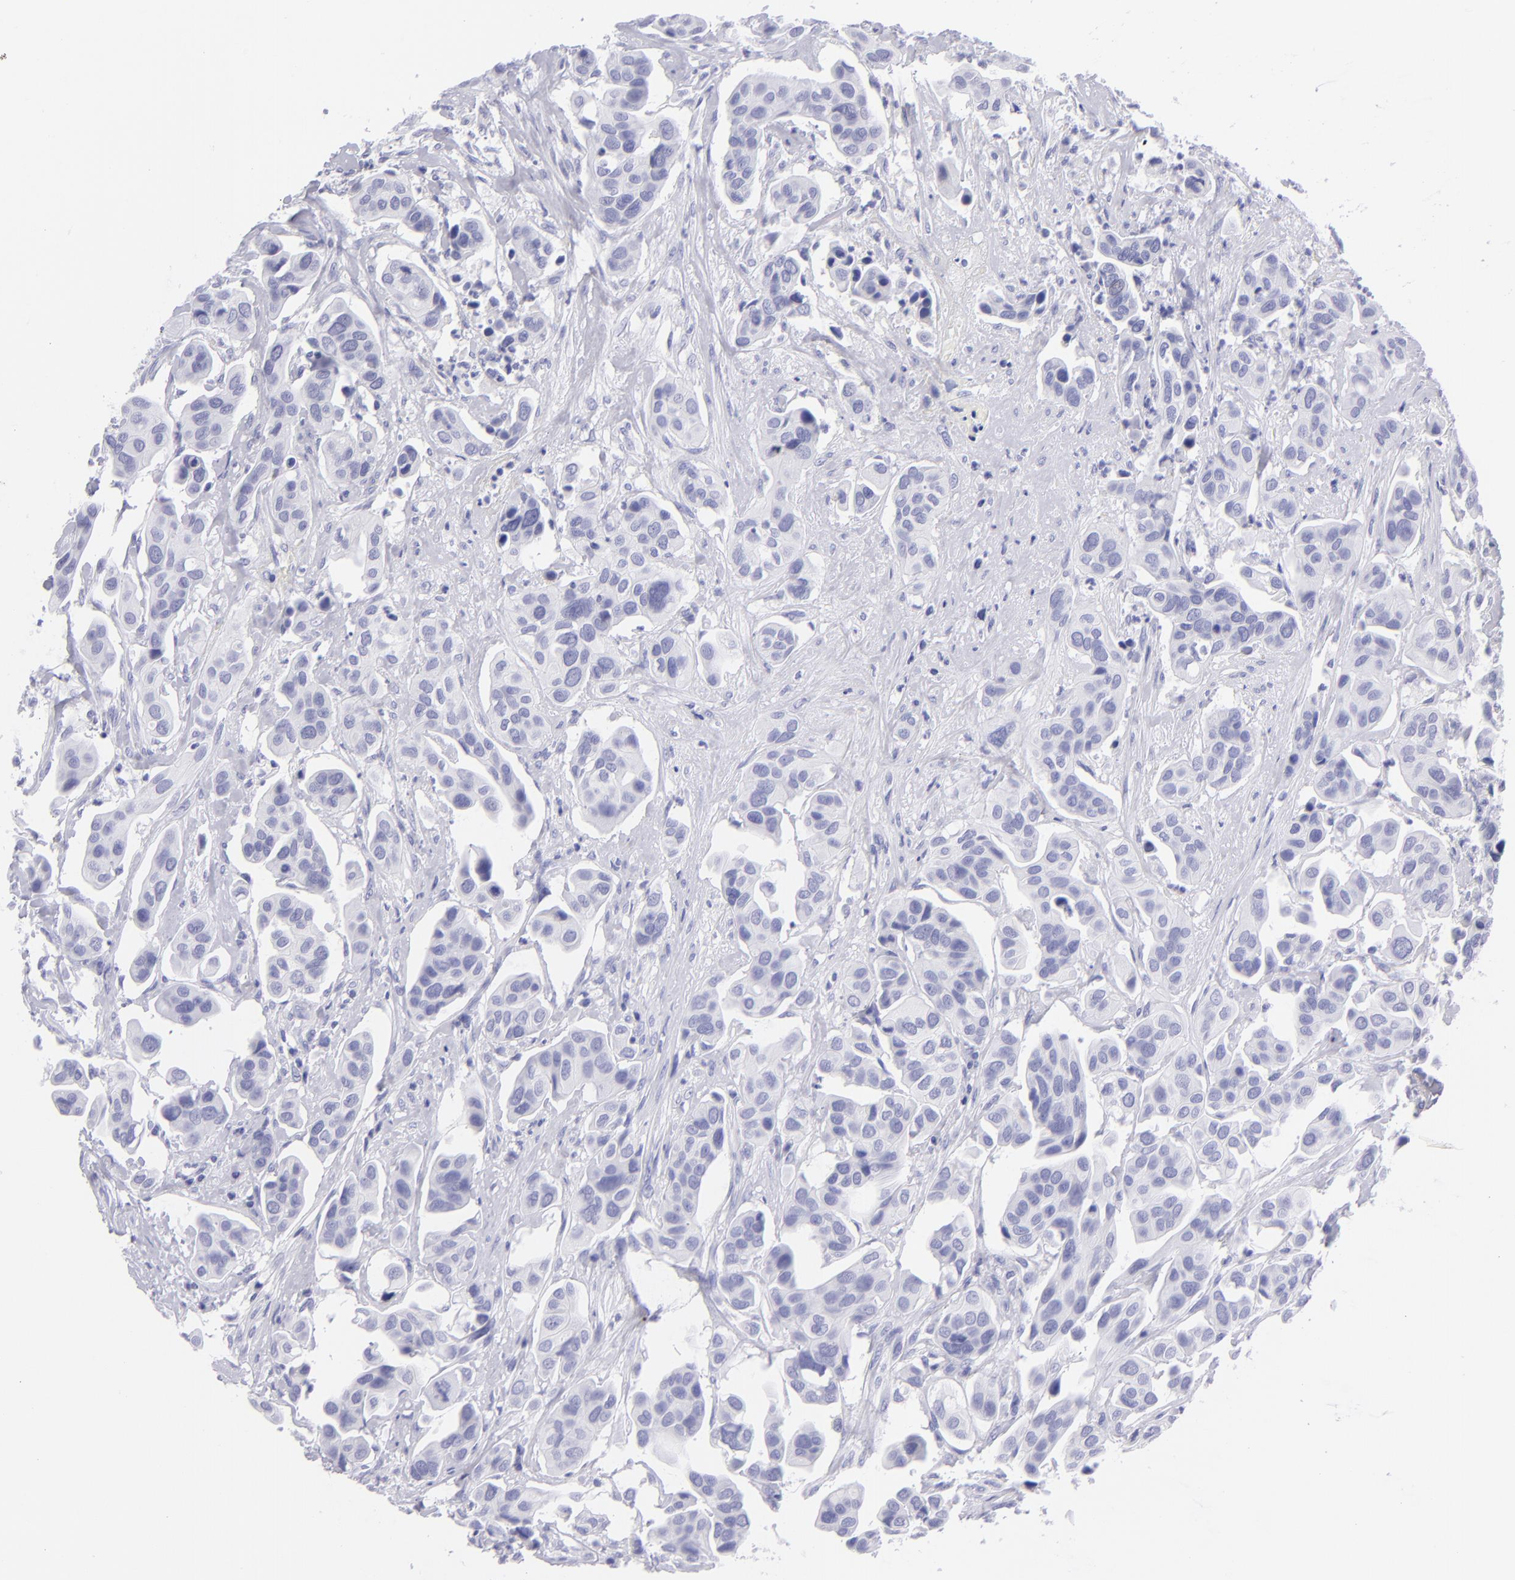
{"staining": {"intensity": "negative", "quantity": "none", "location": "none"}, "tissue": "urothelial cancer", "cell_type": "Tumor cells", "image_type": "cancer", "snomed": [{"axis": "morphology", "description": "Adenocarcinoma, NOS"}, {"axis": "topography", "description": "Urinary bladder"}], "caption": "This is an IHC micrograph of adenocarcinoma. There is no staining in tumor cells.", "gene": "SLC1A3", "patient": {"sex": "male", "age": 61}}